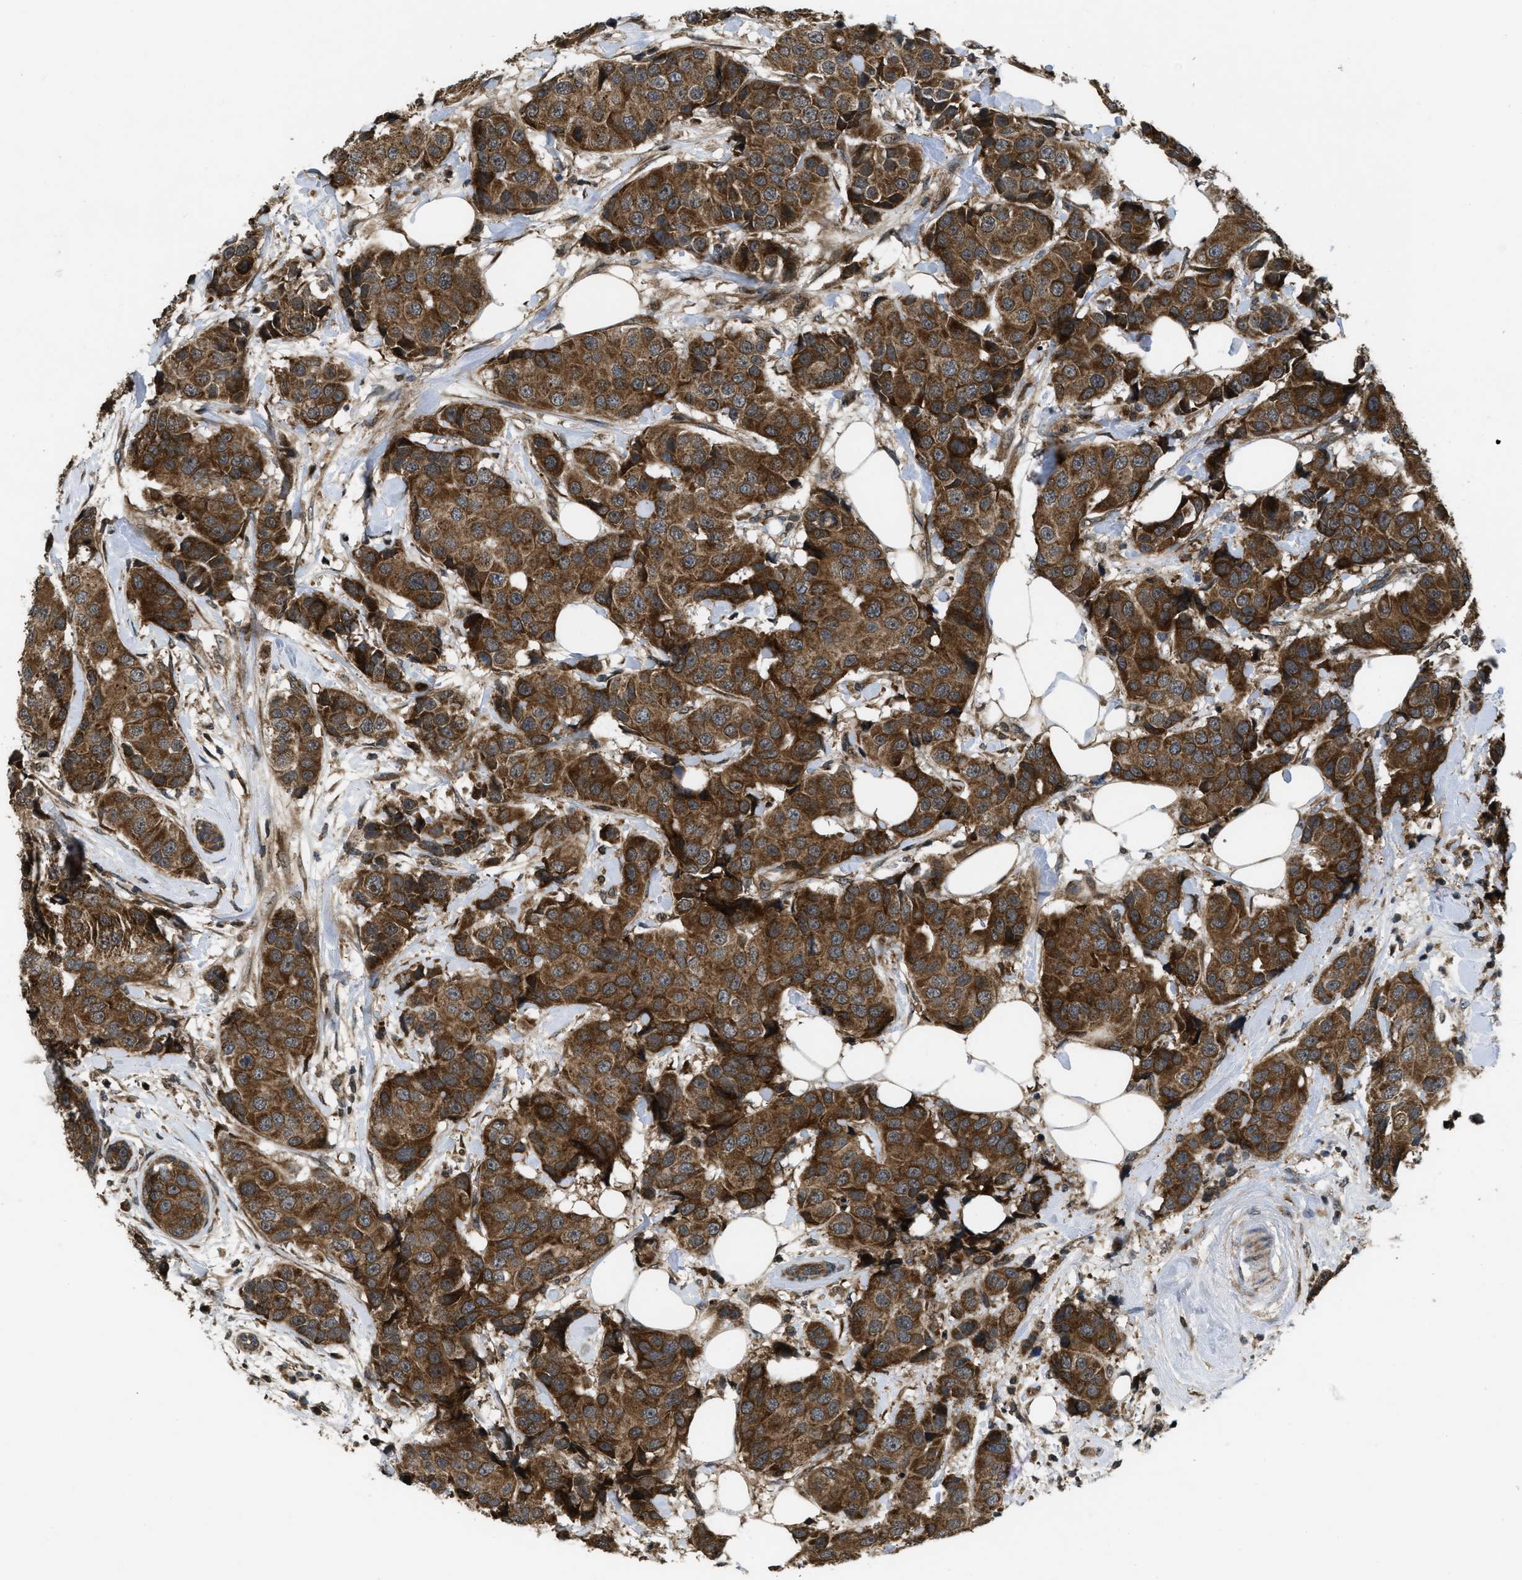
{"staining": {"intensity": "moderate", "quantity": ">75%", "location": "cytoplasmic/membranous"}, "tissue": "breast cancer", "cell_type": "Tumor cells", "image_type": "cancer", "snomed": [{"axis": "morphology", "description": "Normal tissue, NOS"}, {"axis": "morphology", "description": "Duct carcinoma"}, {"axis": "topography", "description": "Breast"}], "caption": "Invasive ductal carcinoma (breast) stained for a protein (brown) displays moderate cytoplasmic/membranous positive expression in approximately >75% of tumor cells.", "gene": "SPTLC1", "patient": {"sex": "female", "age": 39}}